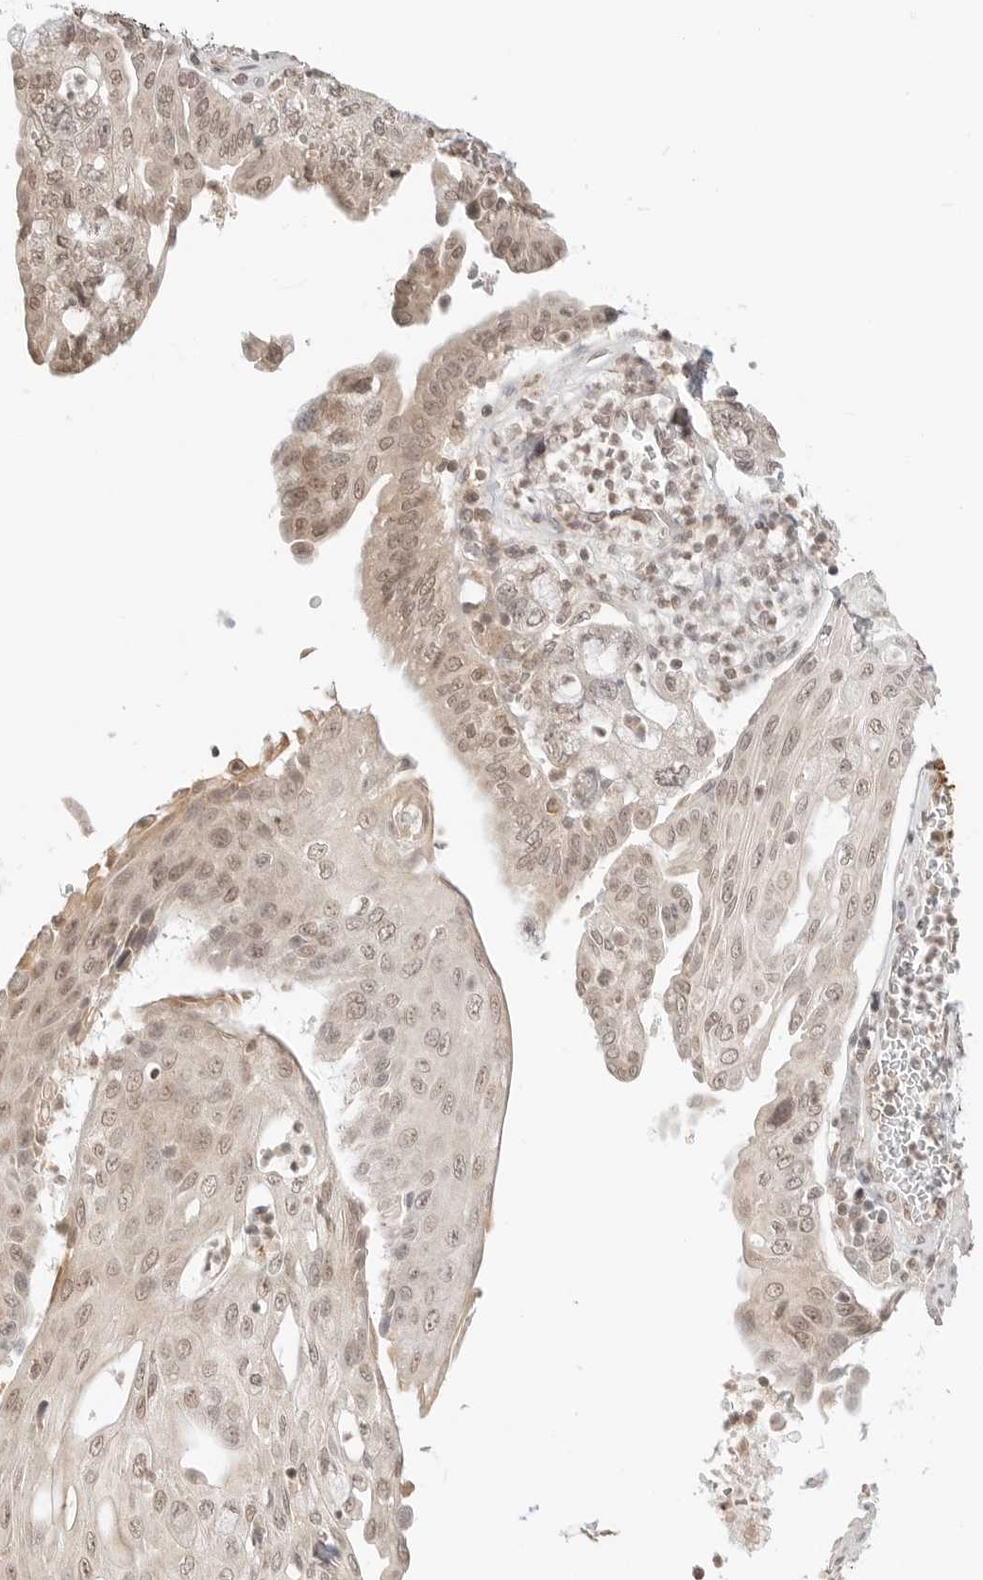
{"staining": {"intensity": "weak", "quantity": ">75%", "location": "cytoplasmic/membranous,nuclear"}, "tissue": "pancreatic cancer", "cell_type": "Tumor cells", "image_type": "cancer", "snomed": [{"axis": "morphology", "description": "Adenocarcinoma, NOS"}, {"axis": "topography", "description": "Pancreas"}], "caption": "A histopathology image of human pancreatic cancer (adenocarcinoma) stained for a protein displays weak cytoplasmic/membranous and nuclear brown staining in tumor cells.", "gene": "GPR34", "patient": {"sex": "female", "age": 73}}